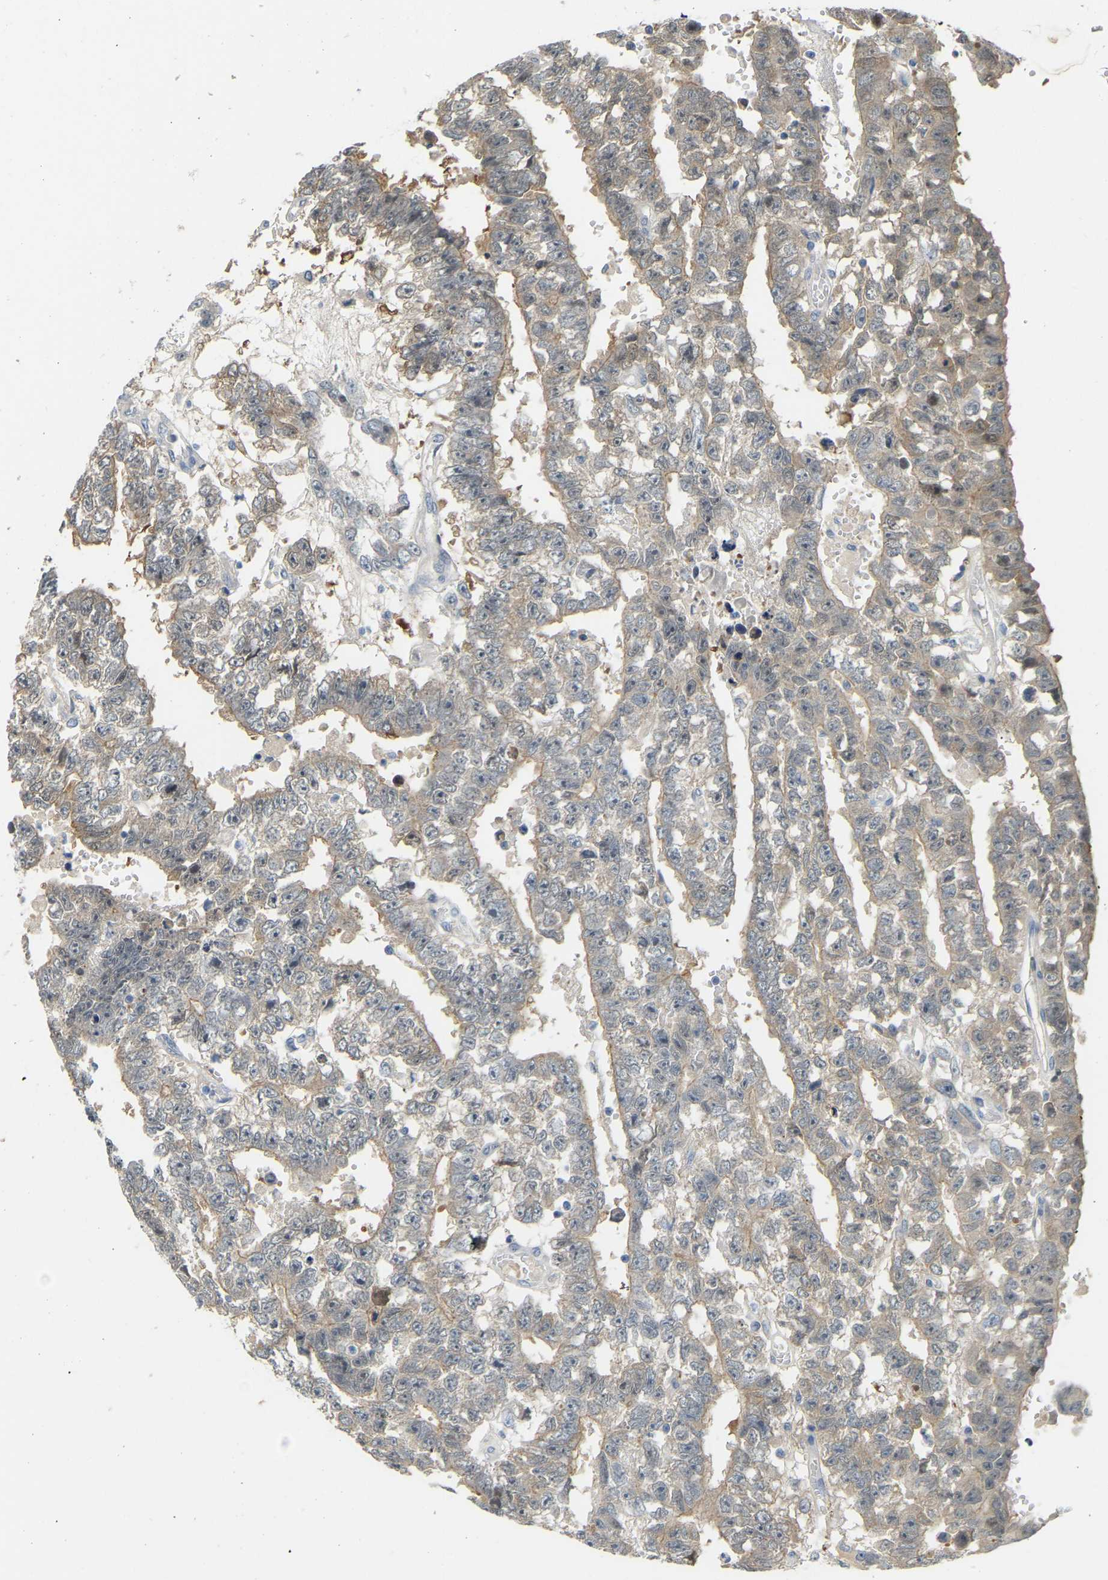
{"staining": {"intensity": "weak", "quantity": ">75%", "location": "cytoplasmic/membranous"}, "tissue": "testis cancer", "cell_type": "Tumor cells", "image_type": "cancer", "snomed": [{"axis": "morphology", "description": "Carcinoma, Embryonal, NOS"}, {"axis": "topography", "description": "Testis"}], "caption": "IHC (DAB) staining of human testis cancer (embryonal carcinoma) reveals weak cytoplasmic/membranous protein expression in approximately >75% of tumor cells. (IHC, brightfield microscopy, high magnification).", "gene": "NME8", "patient": {"sex": "male", "age": 25}}